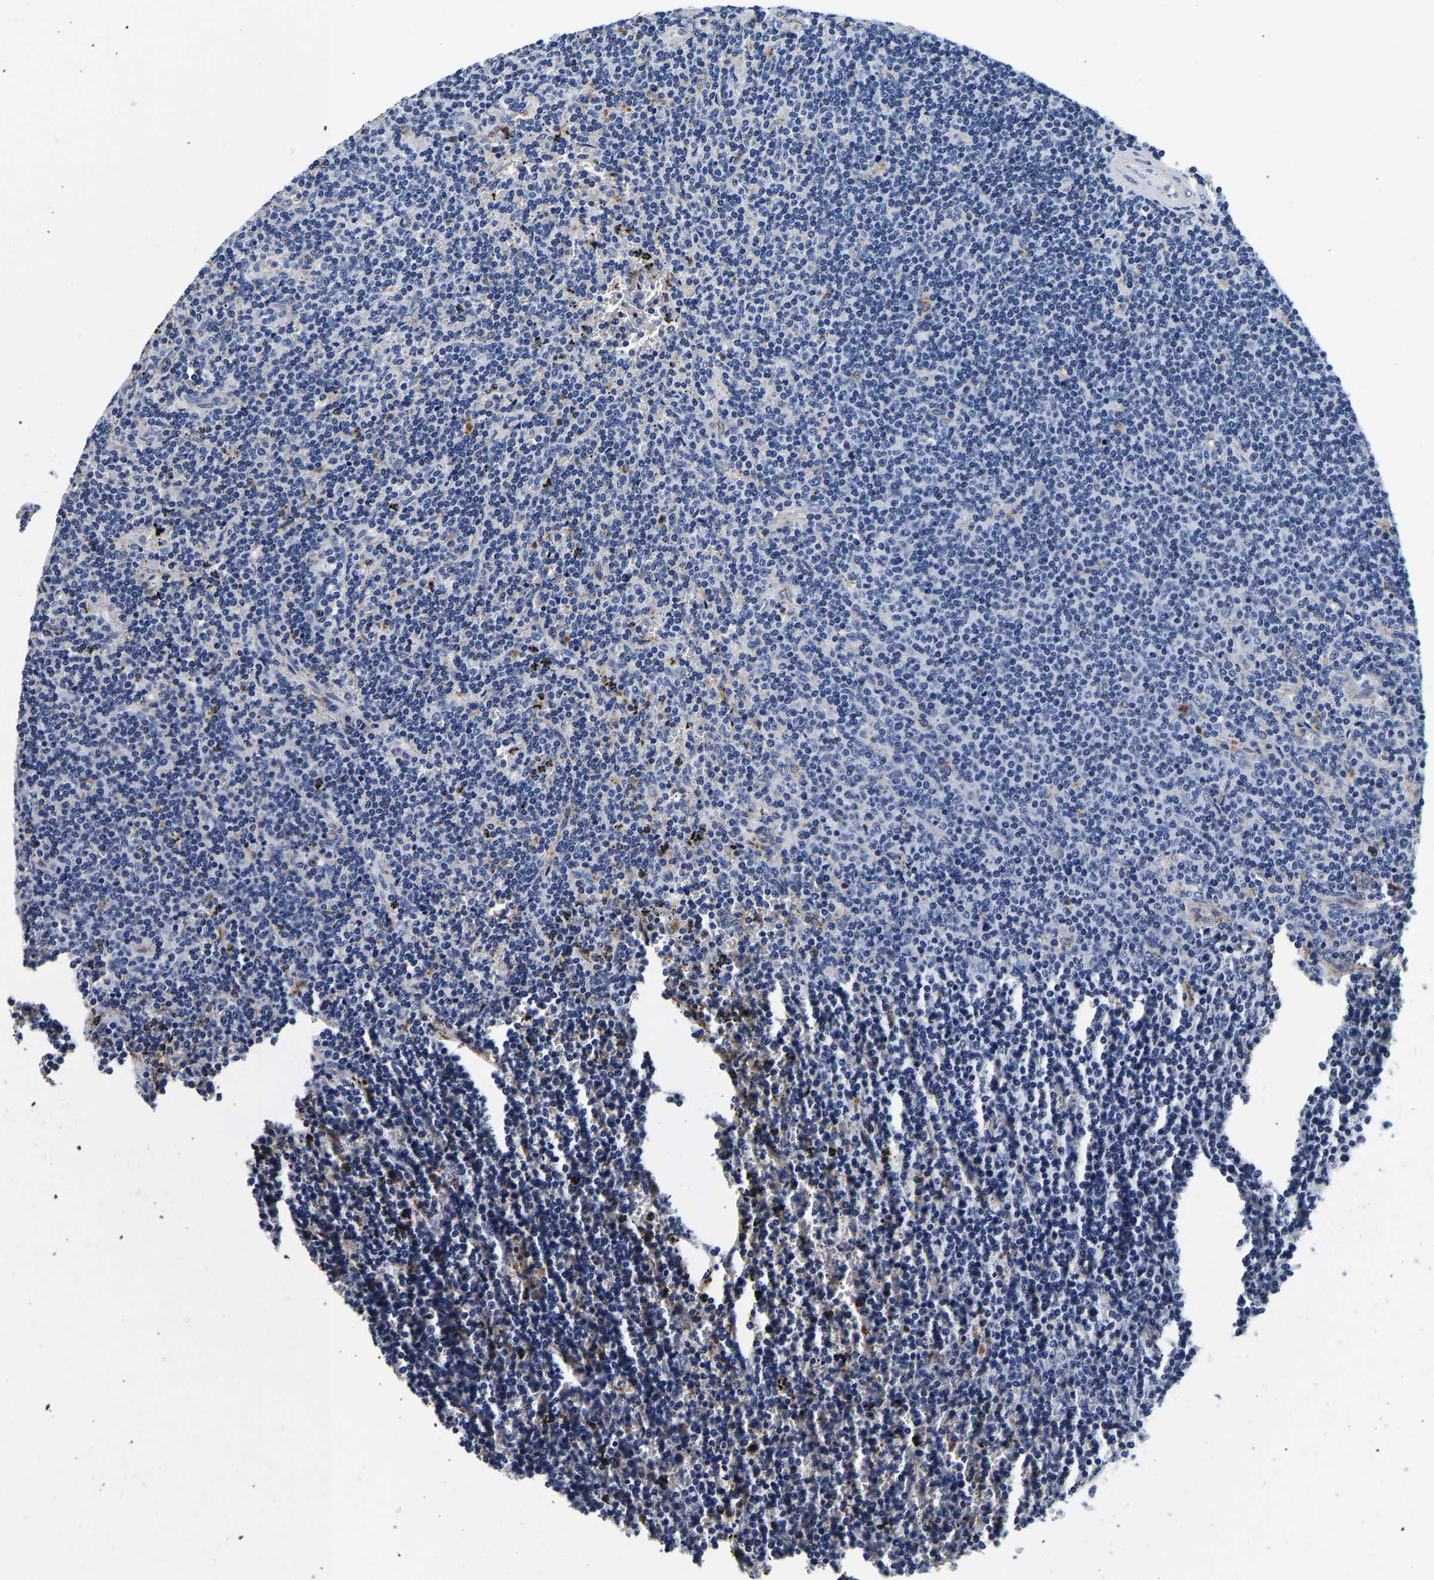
{"staining": {"intensity": "negative", "quantity": "none", "location": "none"}, "tissue": "lymphoma", "cell_type": "Tumor cells", "image_type": "cancer", "snomed": [{"axis": "morphology", "description": "Malignant lymphoma, non-Hodgkin's type, Low grade"}, {"axis": "topography", "description": "Spleen"}], "caption": "Tumor cells are negative for brown protein staining in lymphoma.", "gene": "GRN", "patient": {"sex": "female", "age": 50}}